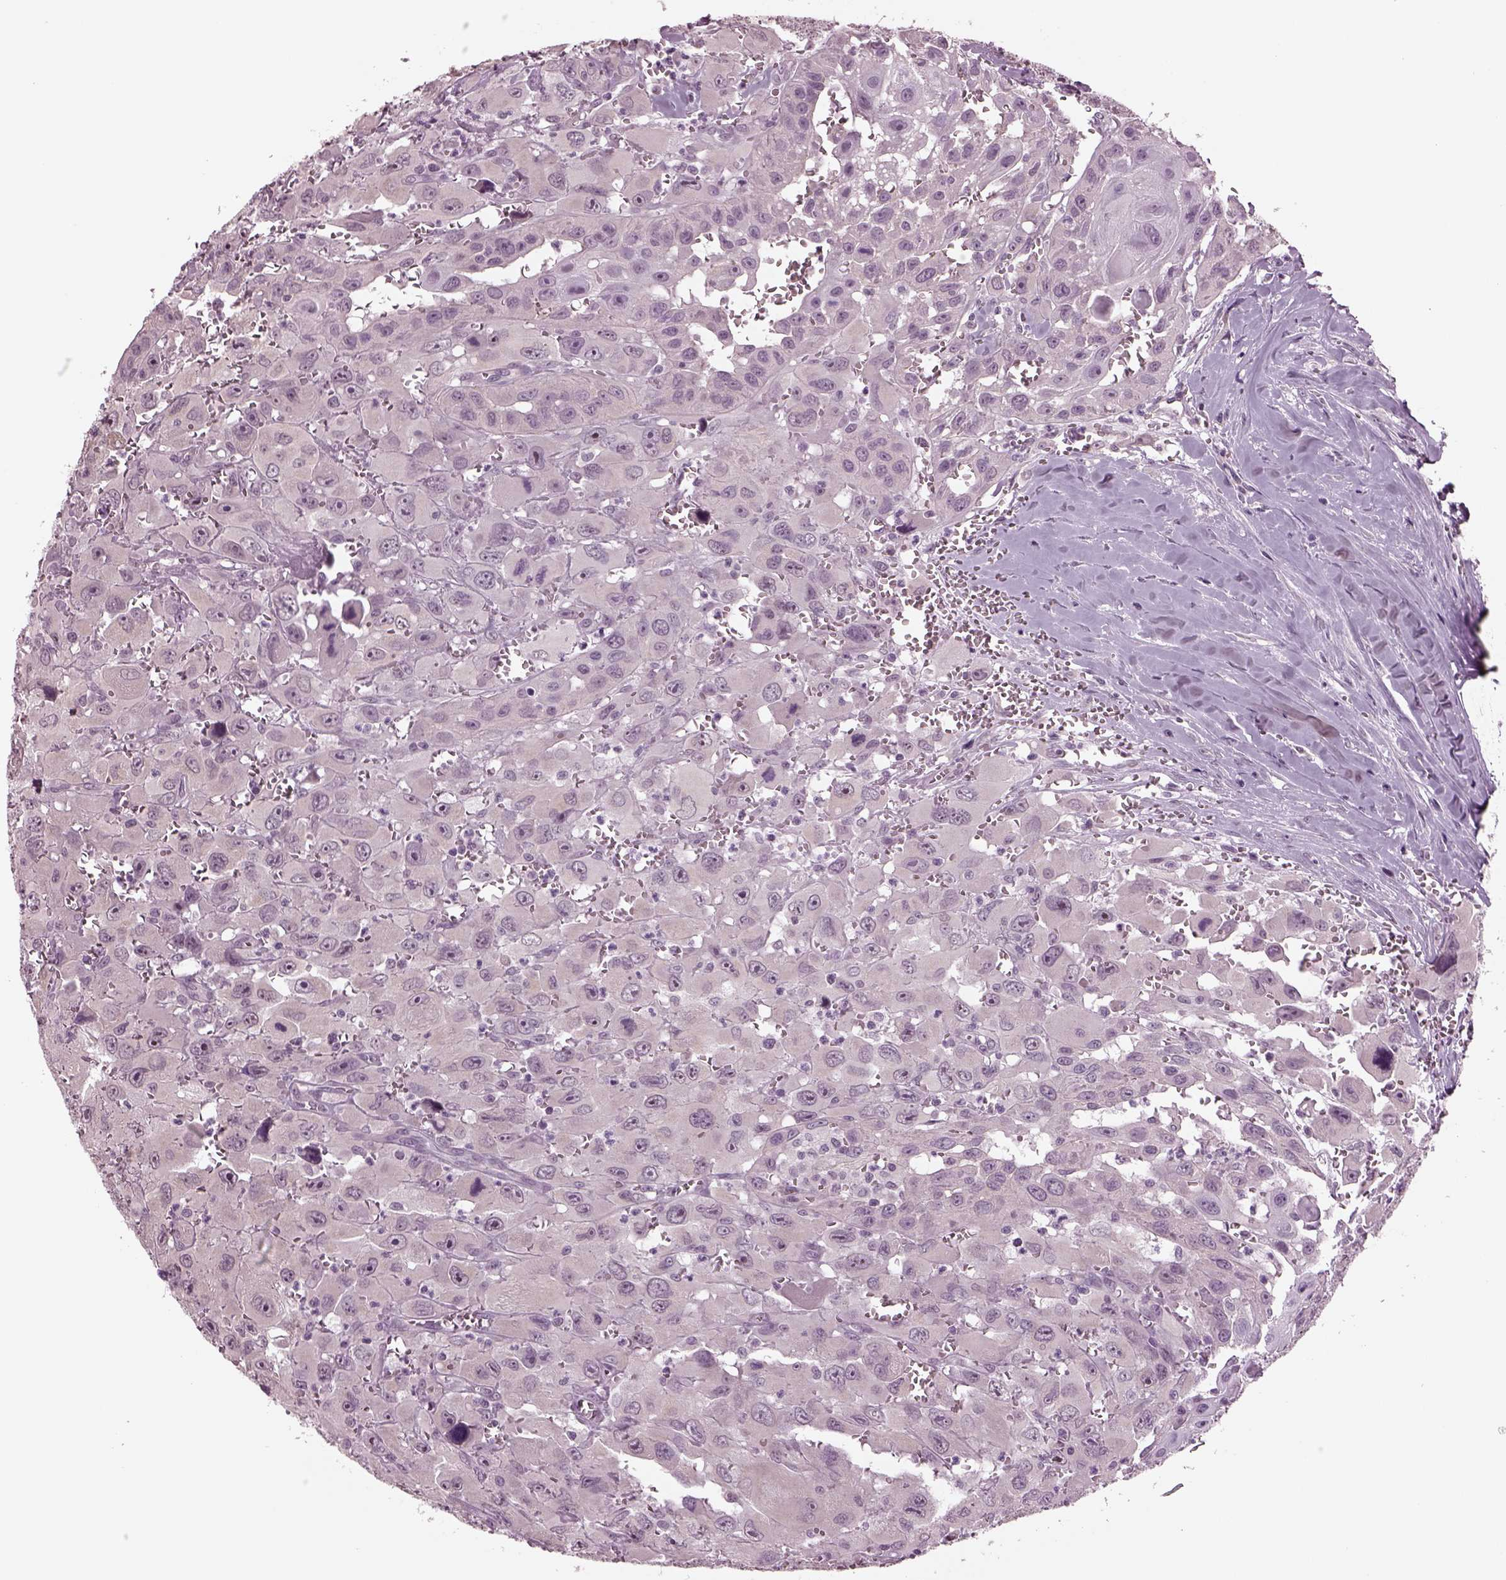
{"staining": {"intensity": "negative", "quantity": "none", "location": "none"}, "tissue": "head and neck cancer", "cell_type": "Tumor cells", "image_type": "cancer", "snomed": [{"axis": "morphology", "description": "Squamous cell carcinoma, NOS"}, {"axis": "morphology", "description": "Squamous cell carcinoma, metastatic, NOS"}, {"axis": "topography", "description": "Oral tissue"}, {"axis": "topography", "description": "Head-Neck"}], "caption": "Squamous cell carcinoma (head and neck) was stained to show a protein in brown. There is no significant positivity in tumor cells.", "gene": "CLCN4", "patient": {"sex": "female", "age": 85}}